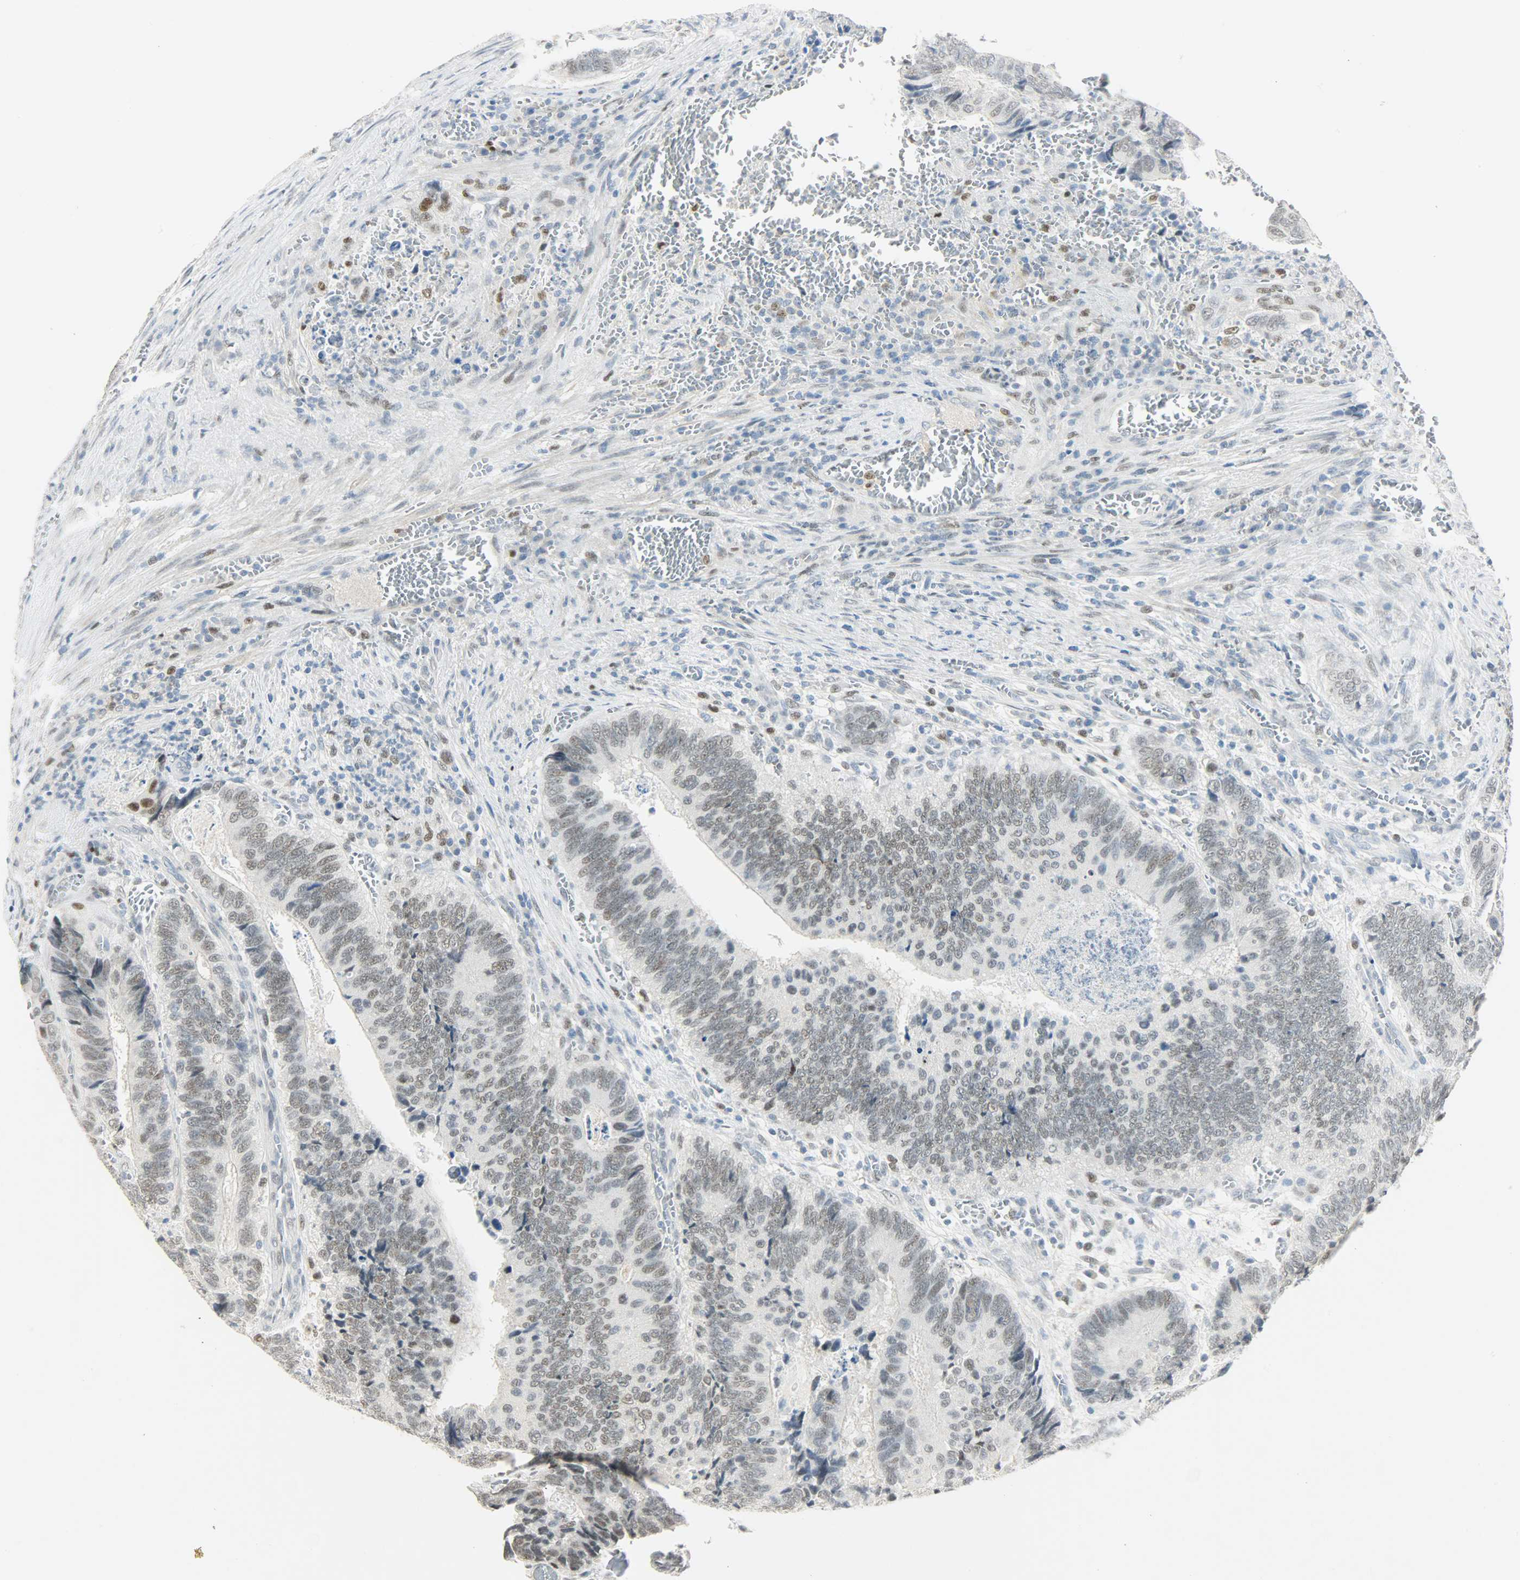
{"staining": {"intensity": "weak", "quantity": "25%-75%", "location": "nuclear"}, "tissue": "colorectal cancer", "cell_type": "Tumor cells", "image_type": "cancer", "snomed": [{"axis": "morphology", "description": "Adenocarcinoma, NOS"}, {"axis": "topography", "description": "Colon"}], "caption": "Immunohistochemical staining of colorectal cancer shows low levels of weak nuclear staining in approximately 25%-75% of tumor cells.", "gene": "PPARG", "patient": {"sex": "male", "age": 72}}